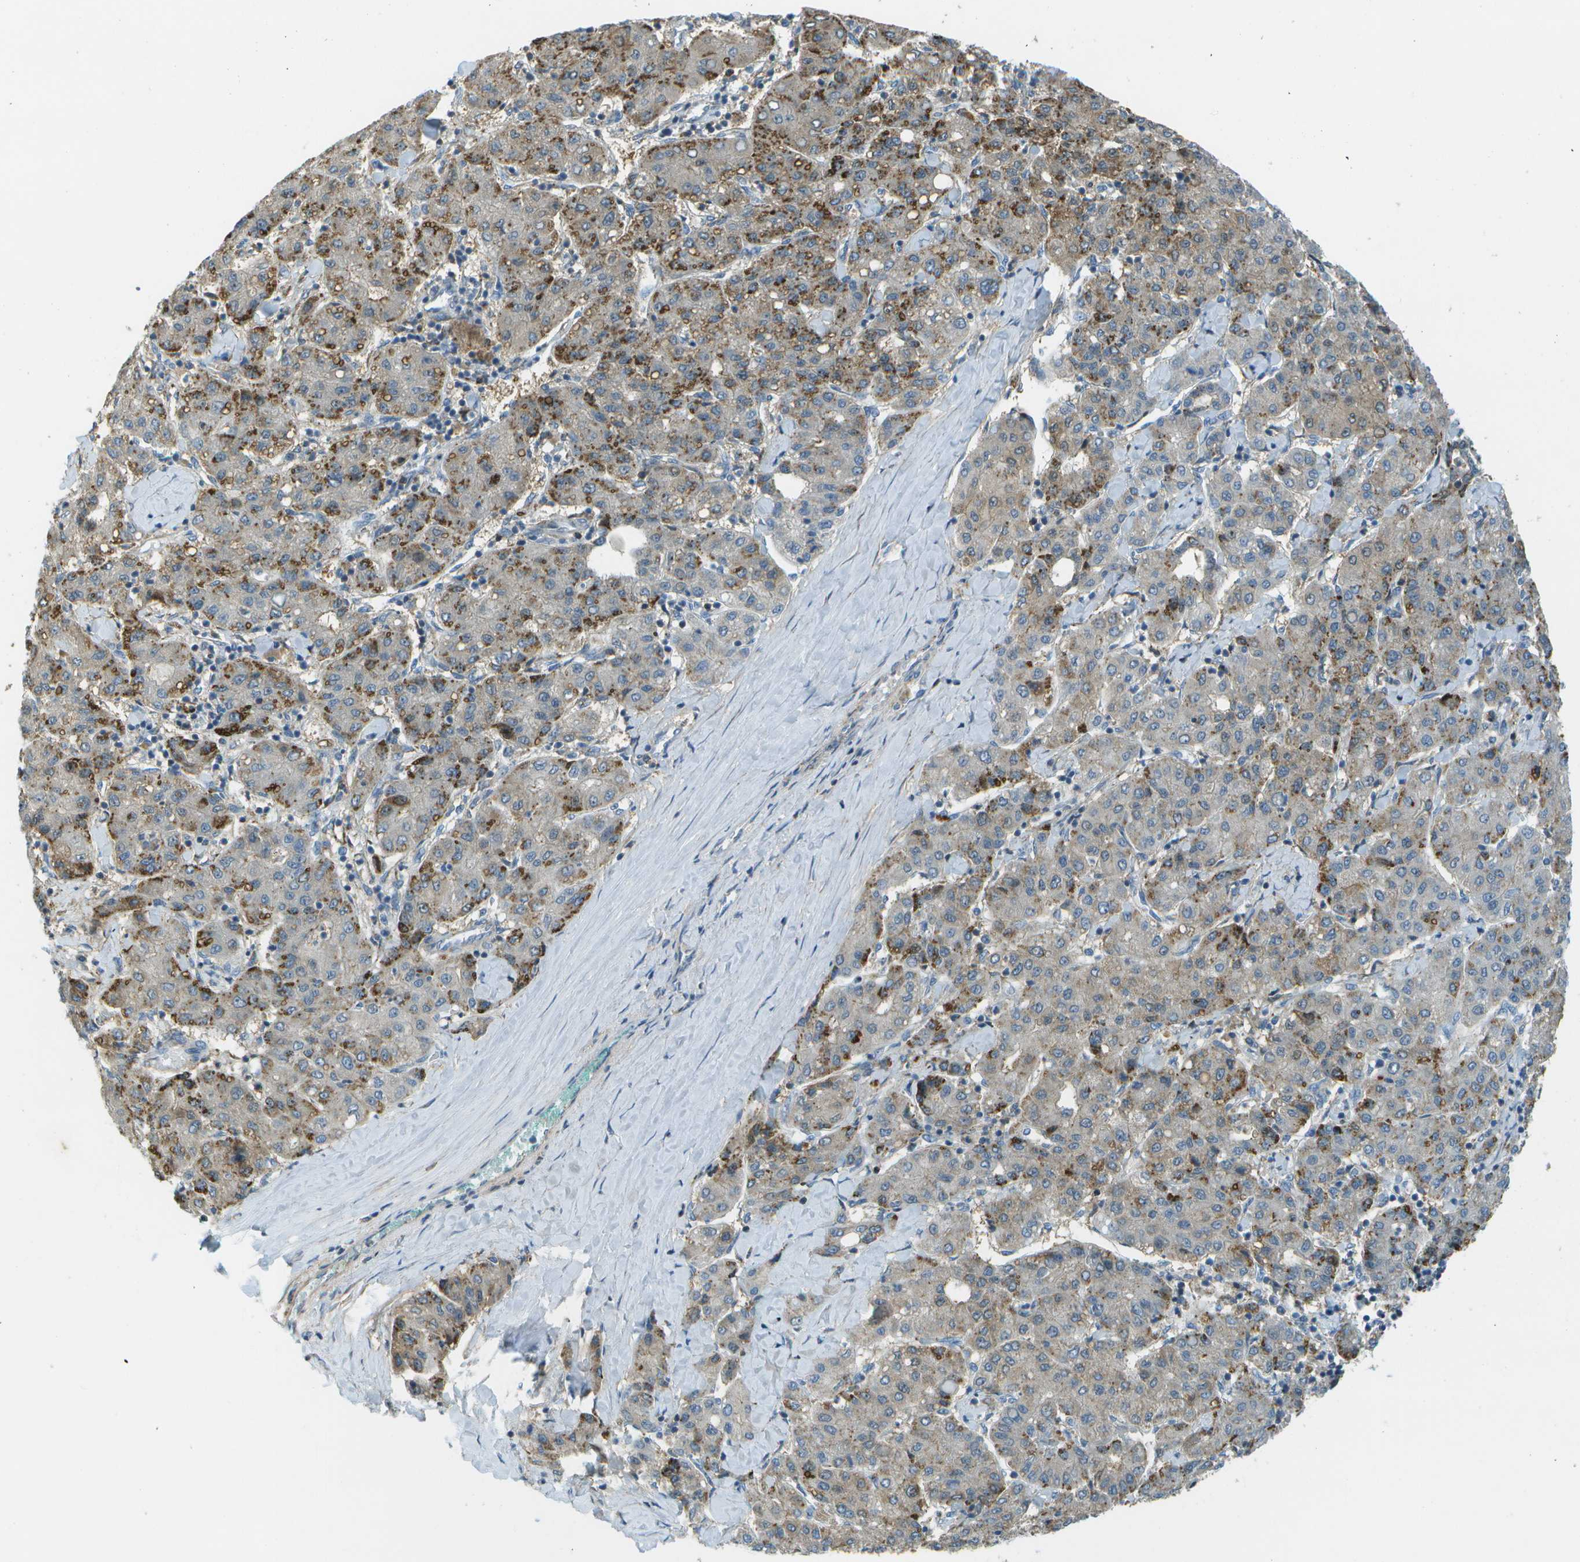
{"staining": {"intensity": "moderate", "quantity": "25%-75%", "location": "cytoplasmic/membranous"}, "tissue": "liver cancer", "cell_type": "Tumor cells", "image_type": "cancer", "snomed": [{"axis": "morphology", "description": "Carcinoma, Hepatocellular, NOS"}, {"axis": "topography", "description": "Liver"}], "caption": "A high-resolution micrograph shows immunohistochemistry (IHC) staining of liver cancer (hepatocellular carcinoma), which reveals moderate cytoplasmic/membranous expression in about 25%-75% of tumor cells. The protein of interest is shown in brown color, while the nuclei are stained blue.", "gene": "LRRC66", "patient": {"sex": "male", "age": 65}}